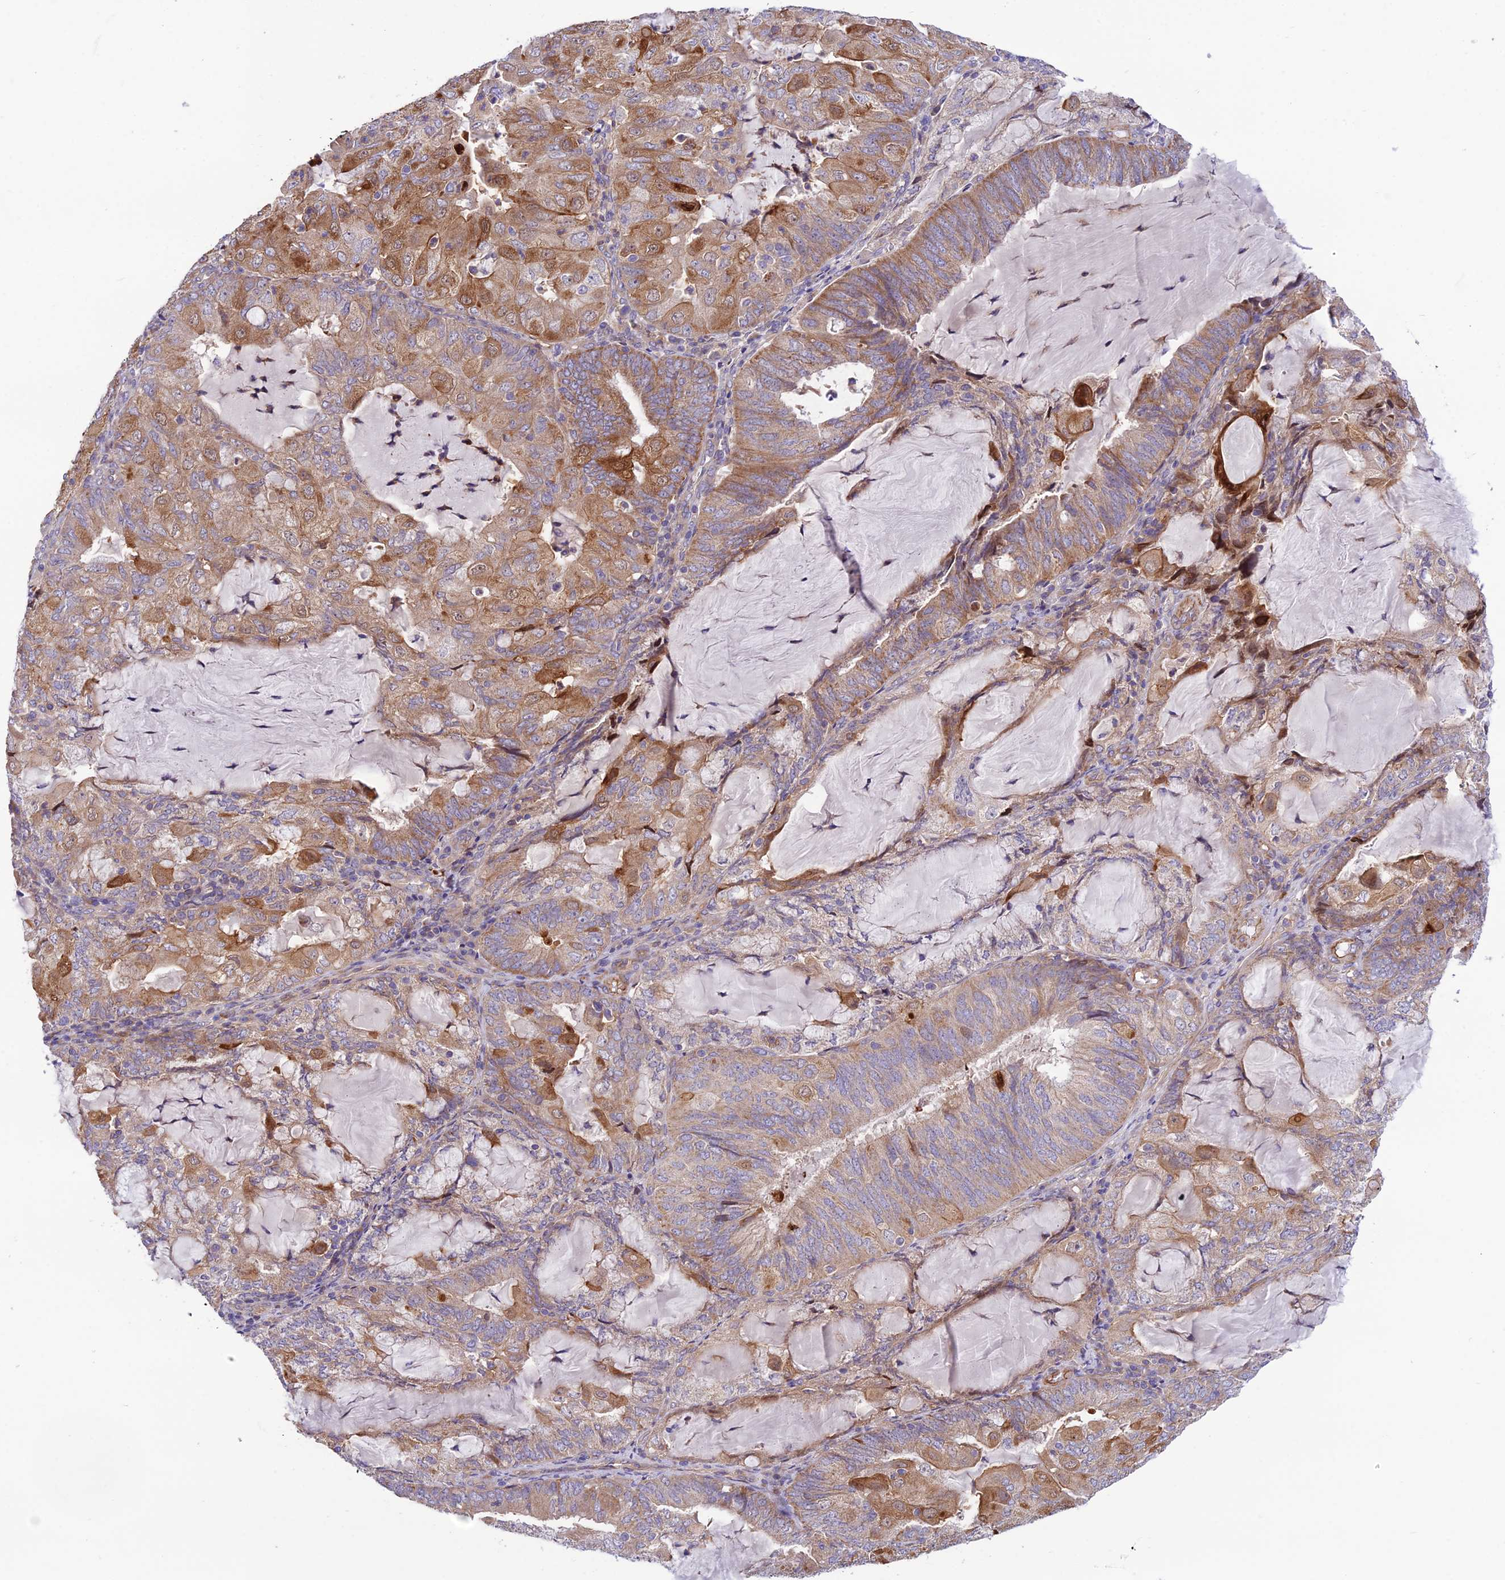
{"staining": {"intensity": "moderate", "quantity": "25%-75%", "location": "cytoplasmic/membranous"}, "tissue": "endometrial cancer", "cell_type": "Tumor cells", "image_type": "cancer", "snomed": [{"axis": "morphology", "description": "Adenocarcinoma, NOS"}, {"axis": "topography", "description": "Endometrium"}], "caption": "Immunohistochemistry (IHC) image of neoplastic tissue: endometrial cancer (adenocarcinoma) stained using immunohistochemistry (IHC) demonstrates medium levels of moderate protein expression localized specifically in the cytoplasmic/membranous of tumor cells, appearing as a cytoplasmic/membranous brown color.", "gene": "TRIM43B", "patient": {"sex": "female", "age": 81}}